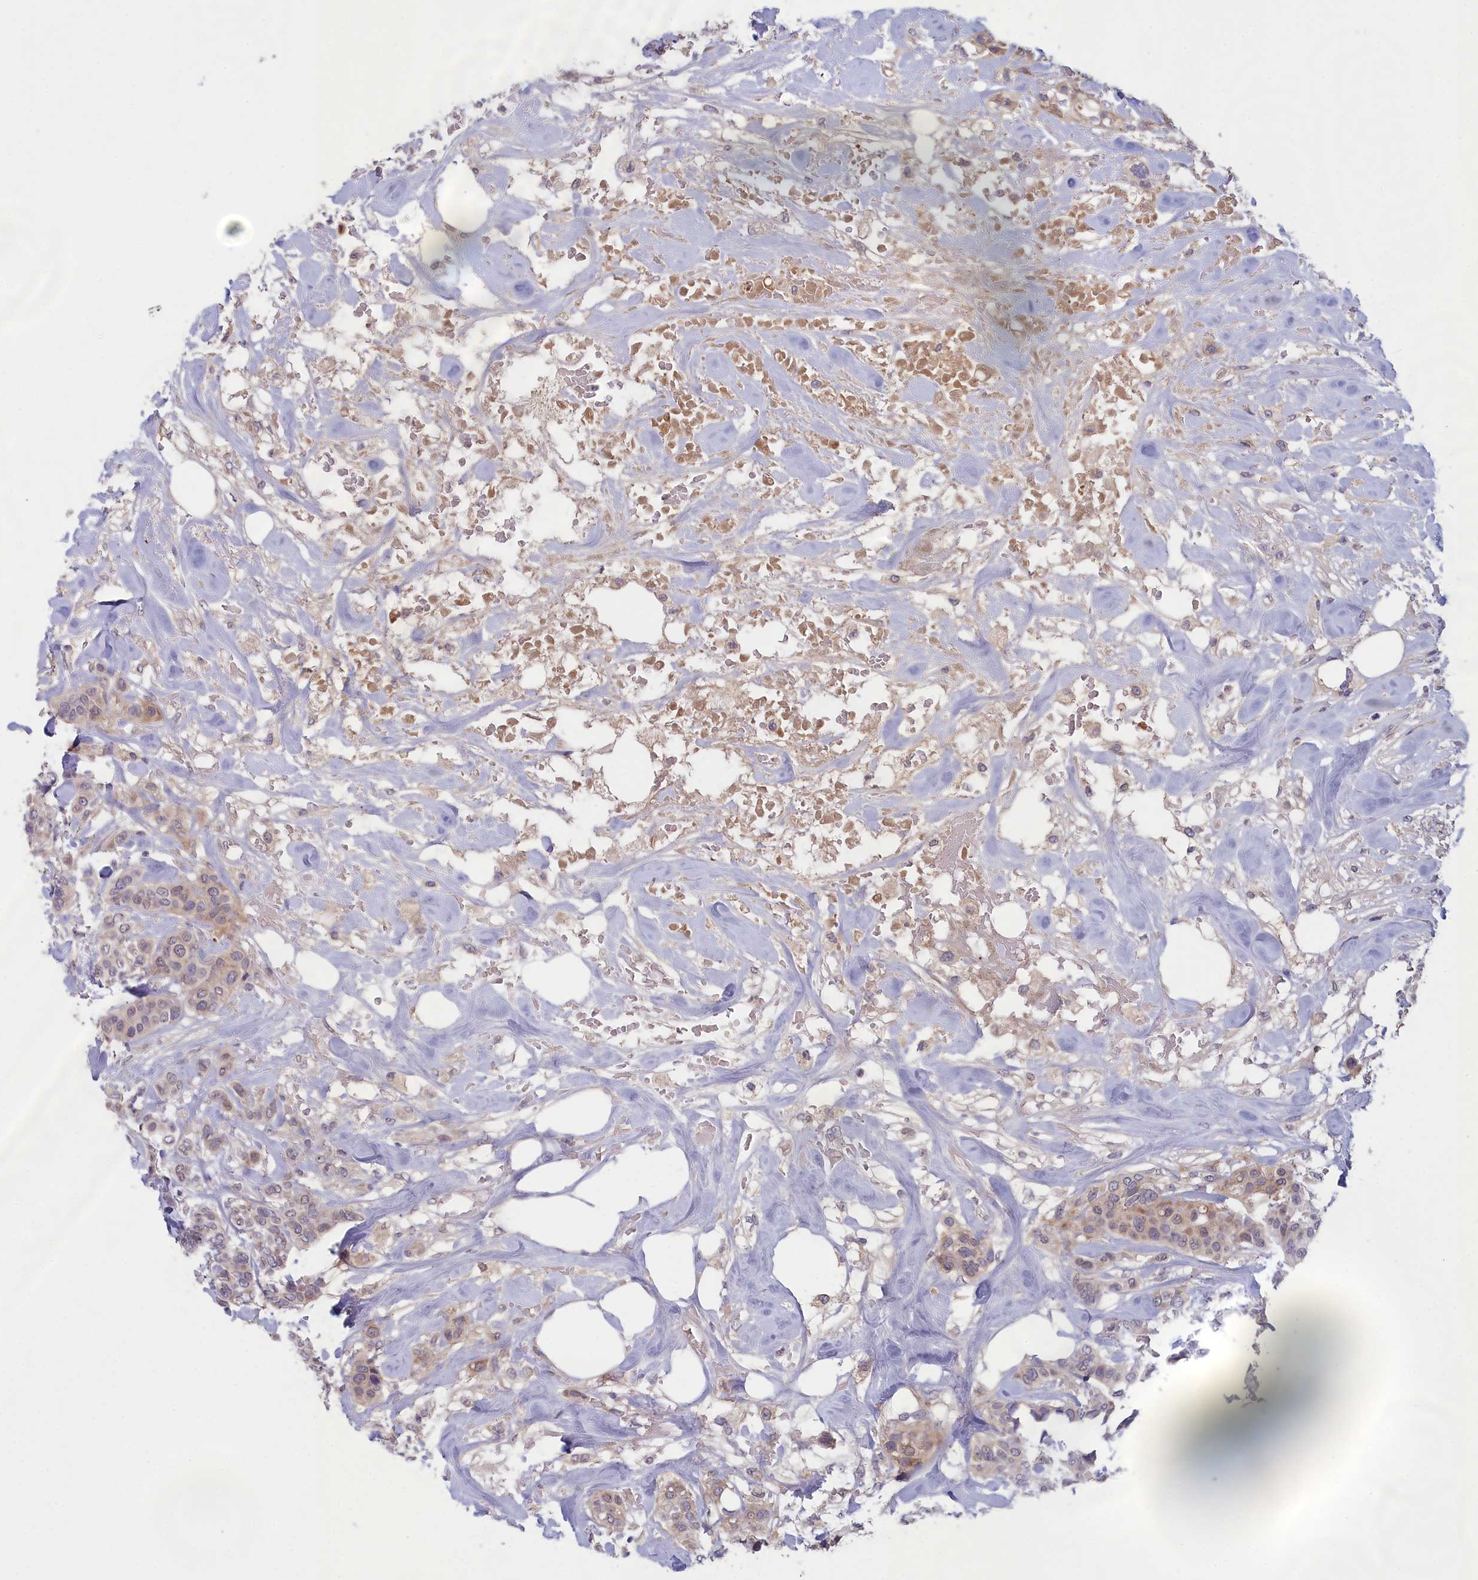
{"staining": {"intensity": "moderate", "quantity": "<25%", "location": "cytoplasmic/membranous"}, "tissue": "breast cancer", "cell_type": "Tumor cells", "image_type": "cancer", "snomed": [{"axis": "morphology", "description": "Lobular carcinoma"}, {"axis": "topography", "description": "Breast"}], "caption": "Breast cancer (lobular carcinoma) was stained to show a protein in brown. There is low levels of moderate cytoplasmic/membranous expression in approximately <25% of tumor cells.", "gene": "IGFALS", "patient": {"sex": "female", "age": 51}}